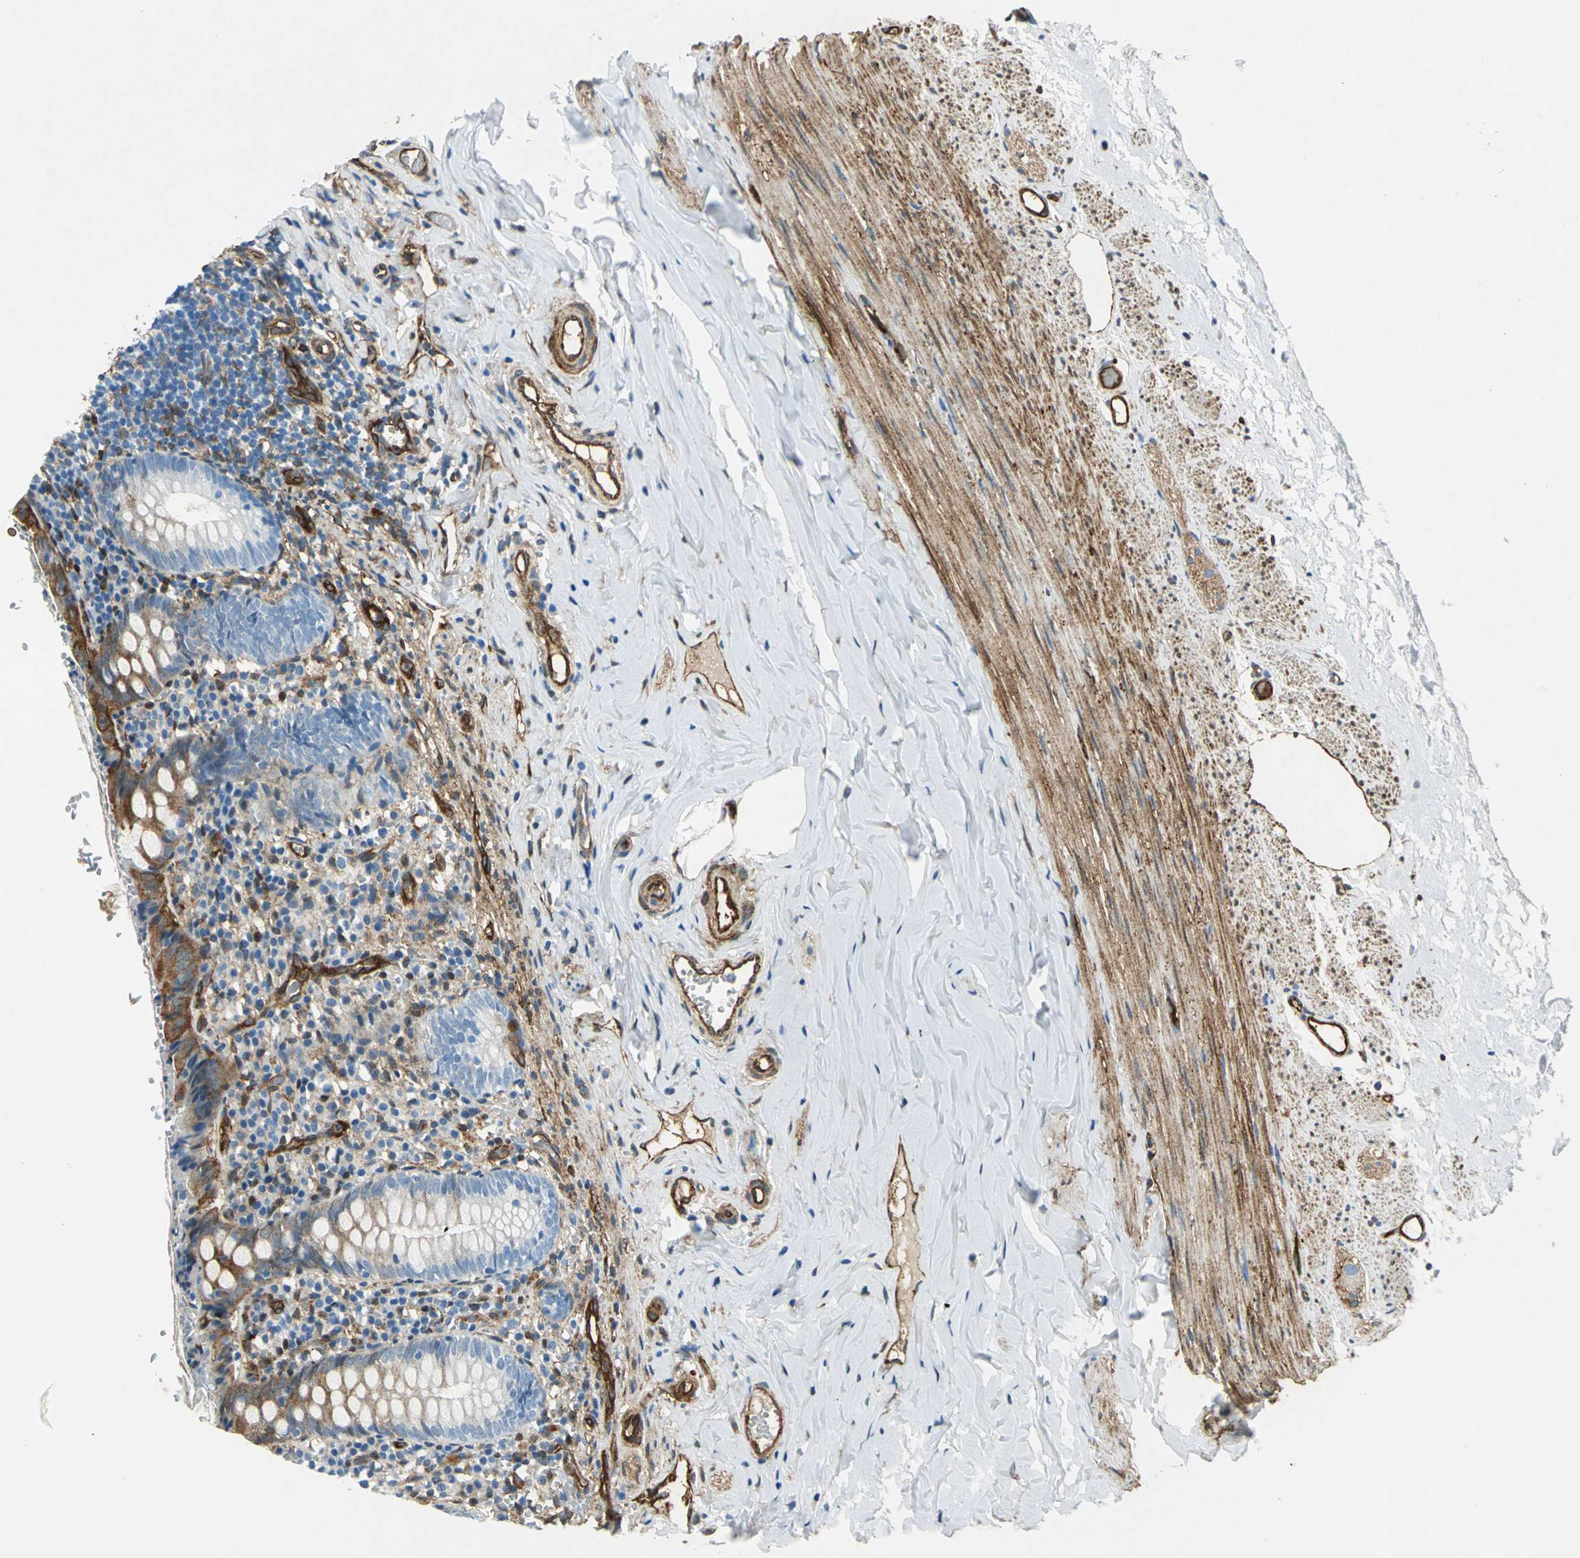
{"staining": {"intensity": "strong", "quantity": "<25%", "location": "cytoplasmic/membranous"}, "tissue": "appendix", "cell_type": "Glandular cells", "image_type": "normal", "snomed": [{"axis": "morphology", "description": "Normal tissue, NOS"}, {"axis": "topography", "description": "Appendix"}], "caption": "Protein expression analysis of unremarkable human appendix reveals strong cytoplasmic/membranous expression in approximately <25% of glandular cells. The staining was performed using DAB, with brown indicating positive protein expression. Nuclei are stained blue with hematoxylin.", "gene": "HSPB1", "patient": {"sex": "female", "age": 10}}